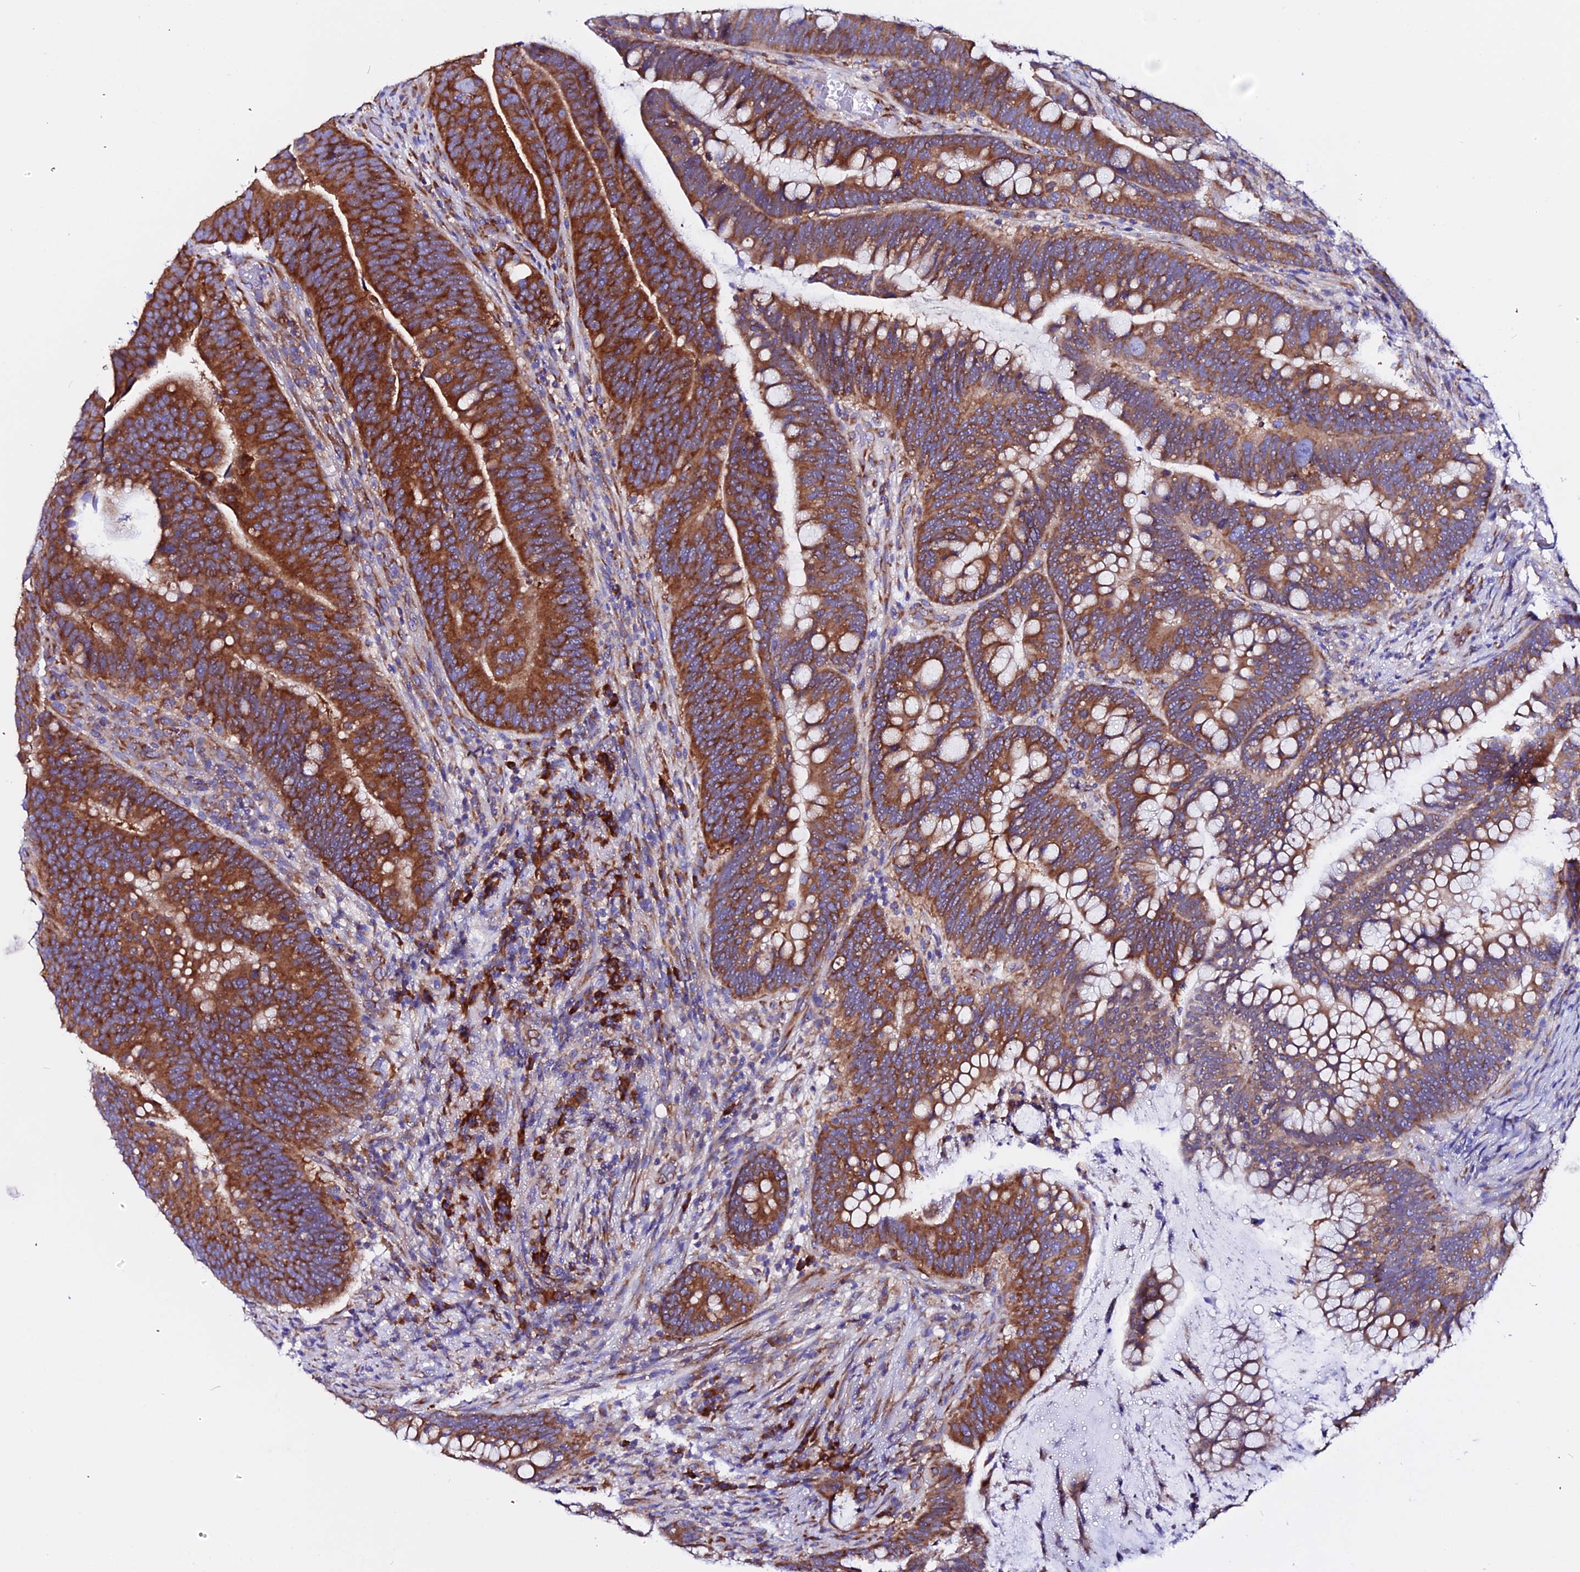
{"staining": {"intensity": "strong", "quantity": ">75%", "location": "cytoplasmic/membranous"}, "tissue": "colorectal cancer", "cell_type": "Tumor cells", "image_type": "cancer", "snomed": [{"axis": "morphology", "description": "Adenocarcinoma, NOS"}, {"axis": "topography", "description": "Colon"}], "caption": "This image exhibits colorectal cancer (adenocarcinoma) stained with immunohistochemistry (IHC) to label a protein in brown. The cytoplasmic/membranous of tumor cells show strong positivity for the protein. Nuclei are counter-stained blue.", "gene": "EEF1G", "patient": {"sex": "female", "age": 66}}